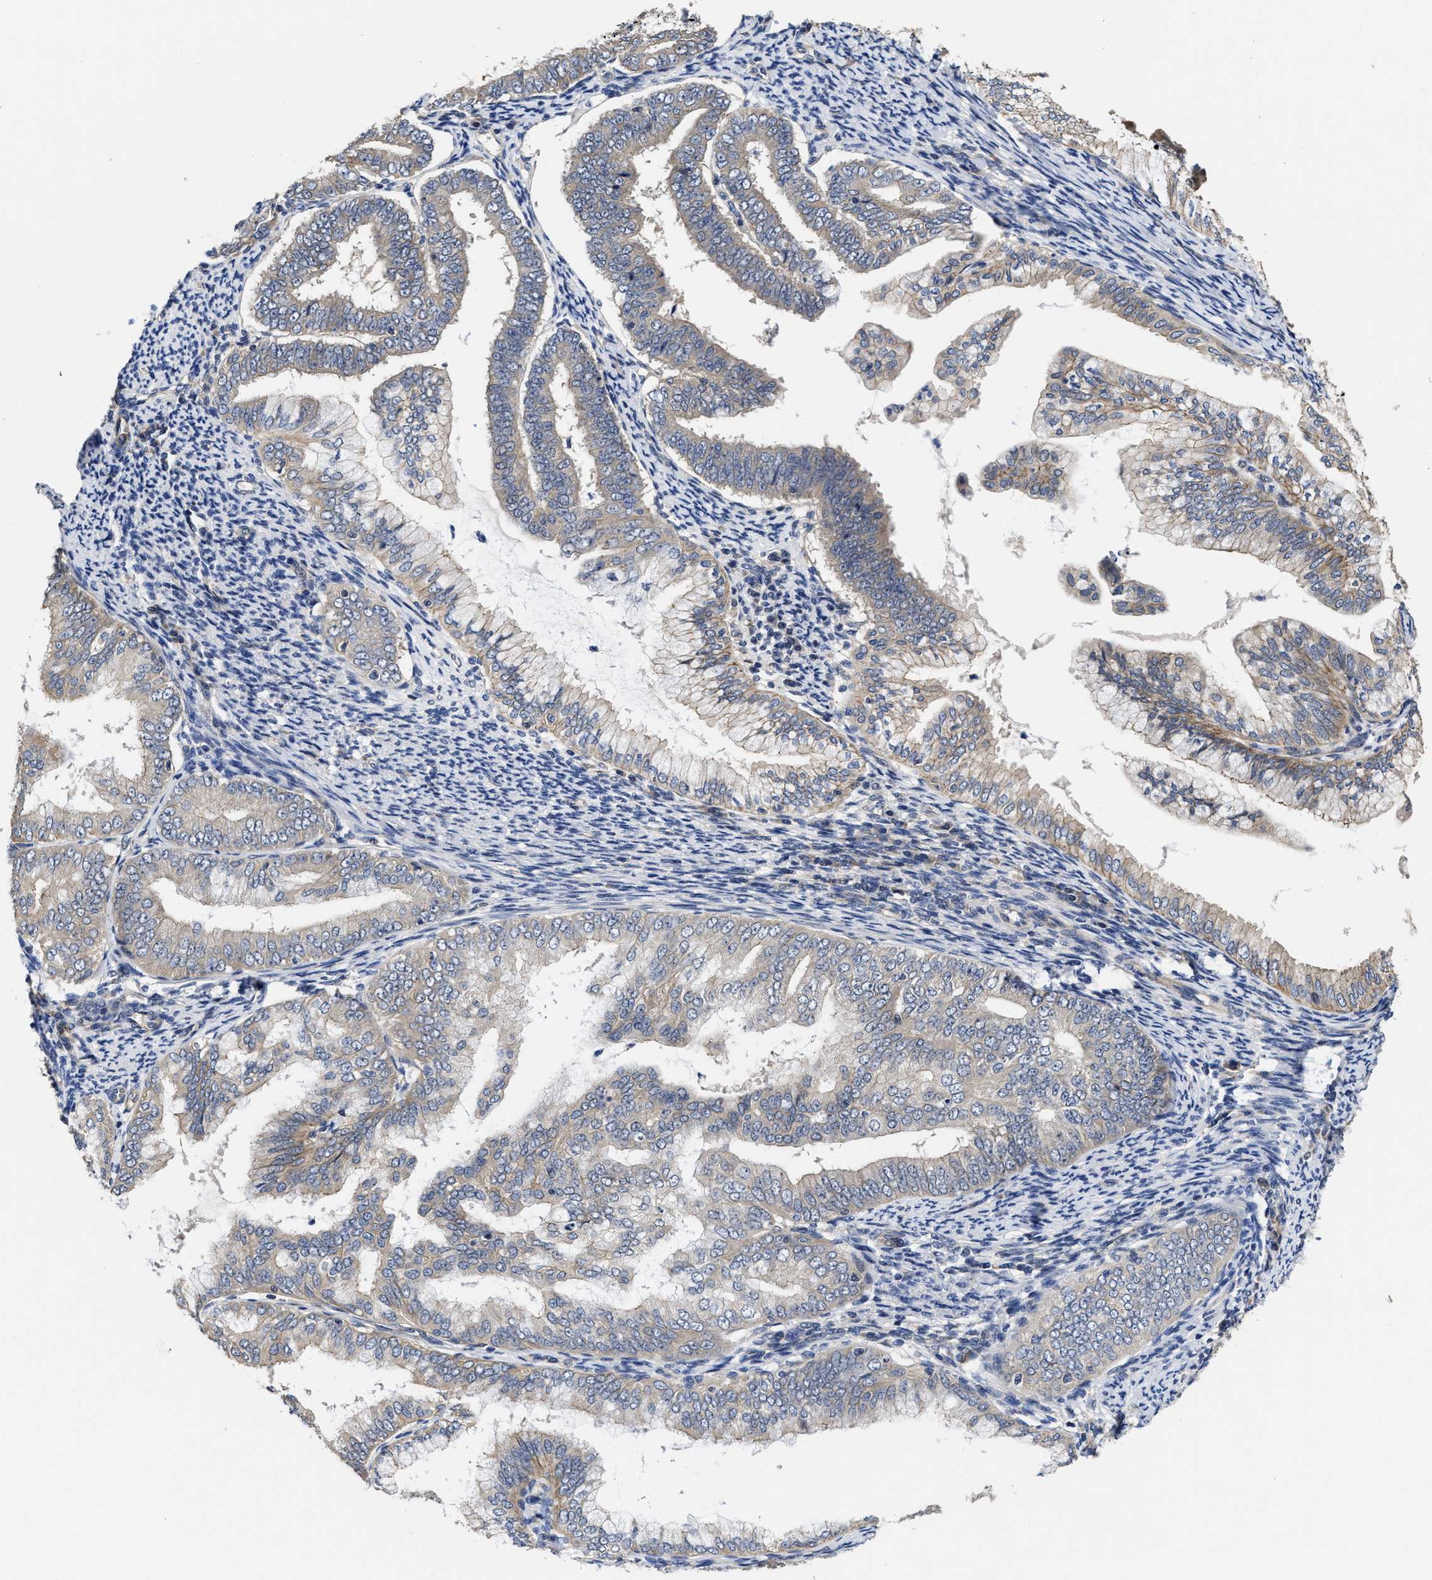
{"staining": {"intensity": "weak", "quantity": "<25%", "location": "cytoplasmic/membranous"}, "tissue": "endometrial cancer", "cell_type": "Tumor cells", "image_type": "cancer", "snomed": [{"axis": "morphology", "description": "Adenocarcinoma, NOS"}, {"axis": "topography", "description": "Endometrium"}], "caption": "Immunohistochemistry (IHC) micrograph of neoplastic tissue: human endometrial cancer (adenocarcinoma) stained with DAB displays no significant protein positivity in tumor cells.", "gene": "TRAF6", "patient": {"sex": "female", "age": 63}}